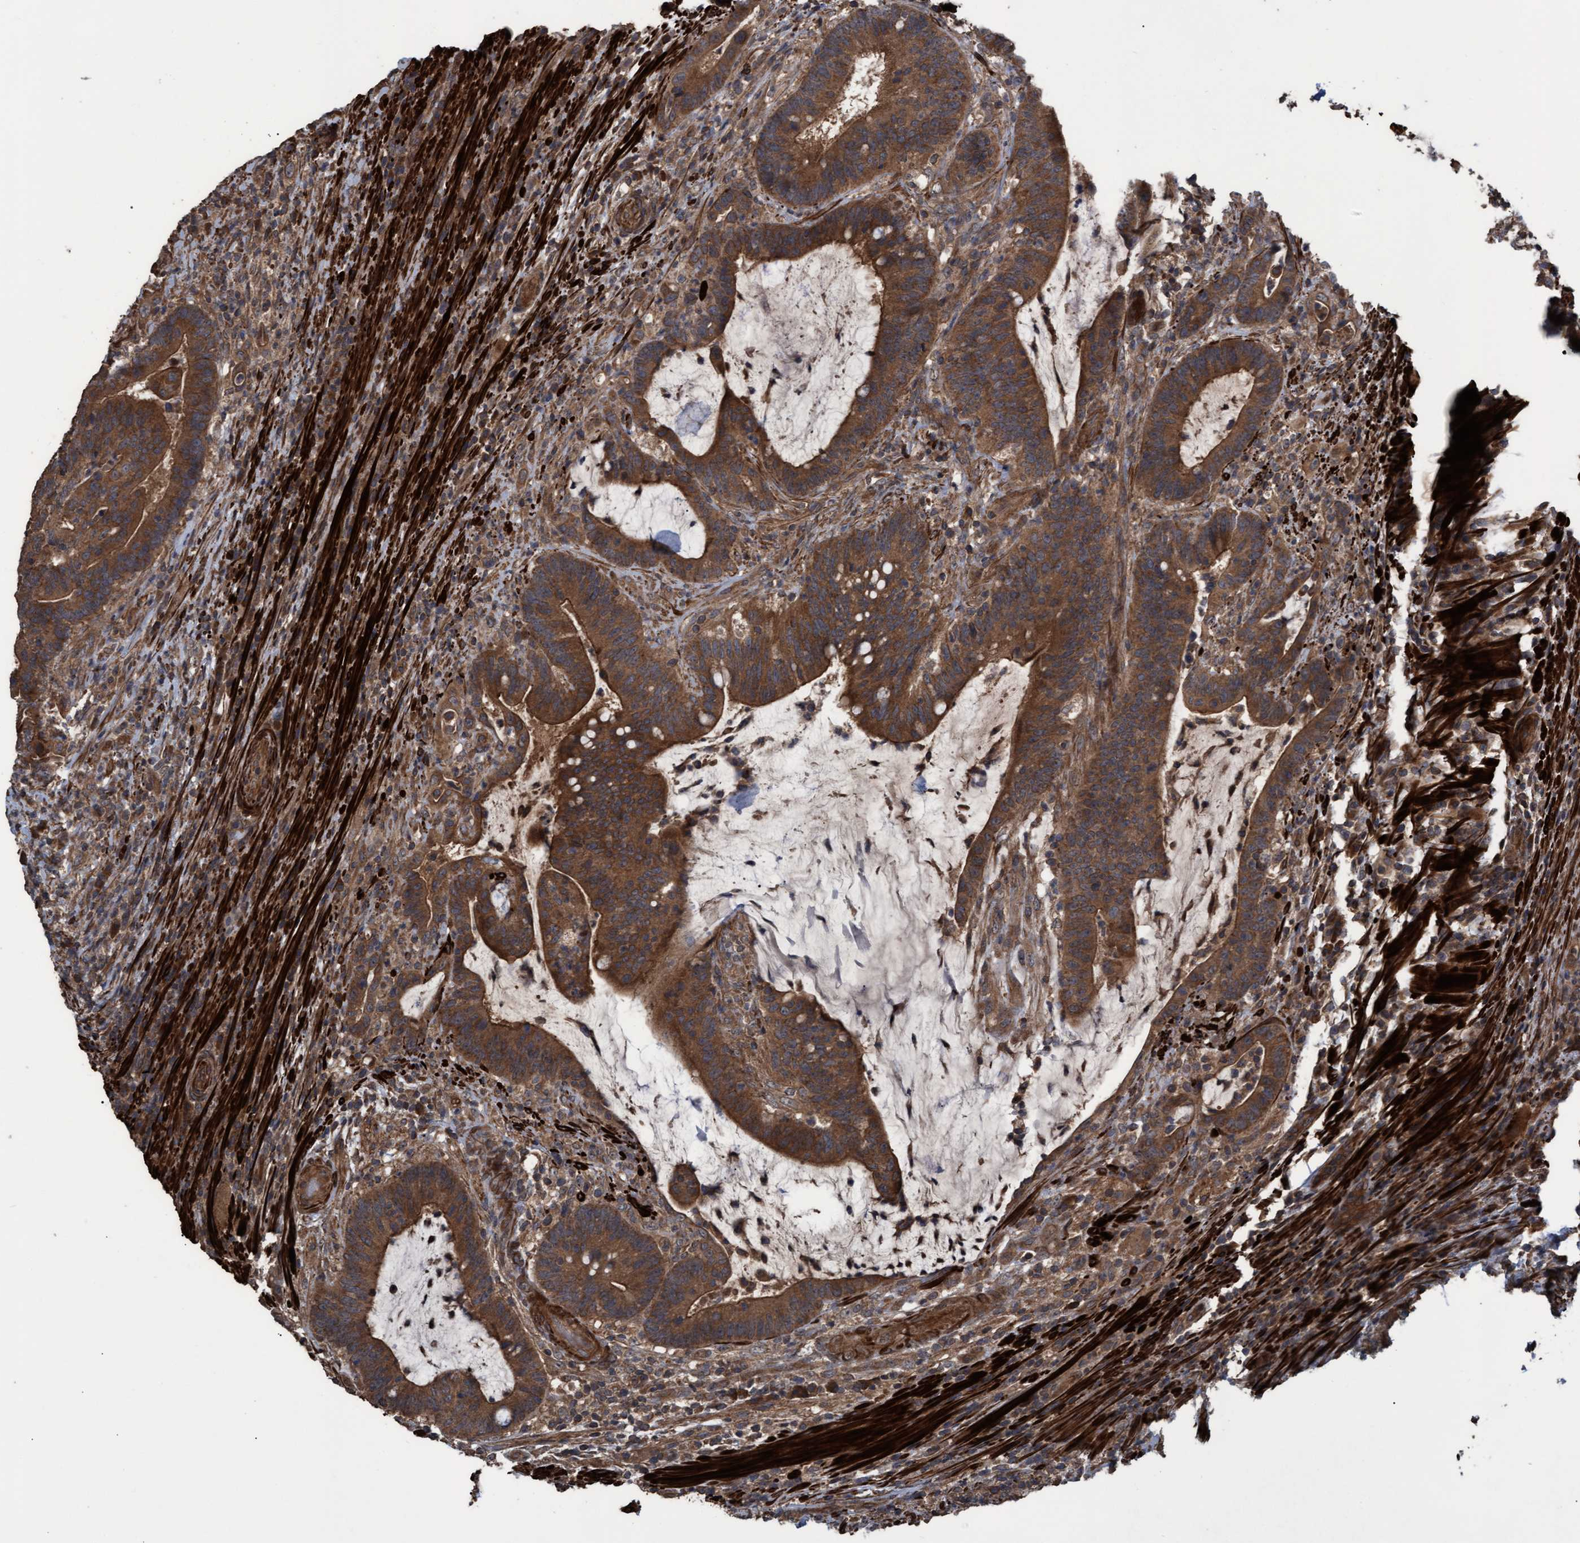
{"staining": {"intensity": "strong", "quantity": ">75%", "location": "cytoplasmic/membranous"}, "tissue": "colorectal cancer", "cell_type": "Tumor cells", "image_type": "cancer", "snomed": [{"axis": "morphology", "description": "Adenocarcinoma, NOS"}, {"axis": "topography", "description": "Colon"}], "caption": "Protein expression analysis of human colorectal cancer (adenocarcinoma) reveals strong cytoplasmic/membranous positivity in approximately >75% of tumor cells. The staining was performed using DAB (3,3'-diaminobenzidine) to visualize the protein expression in brown, while the nuclei were stained in blue with hematoxylin (Magnification: 20x).", "gene": "GGT6", "patient": {"sex": "female", "age": 66}}